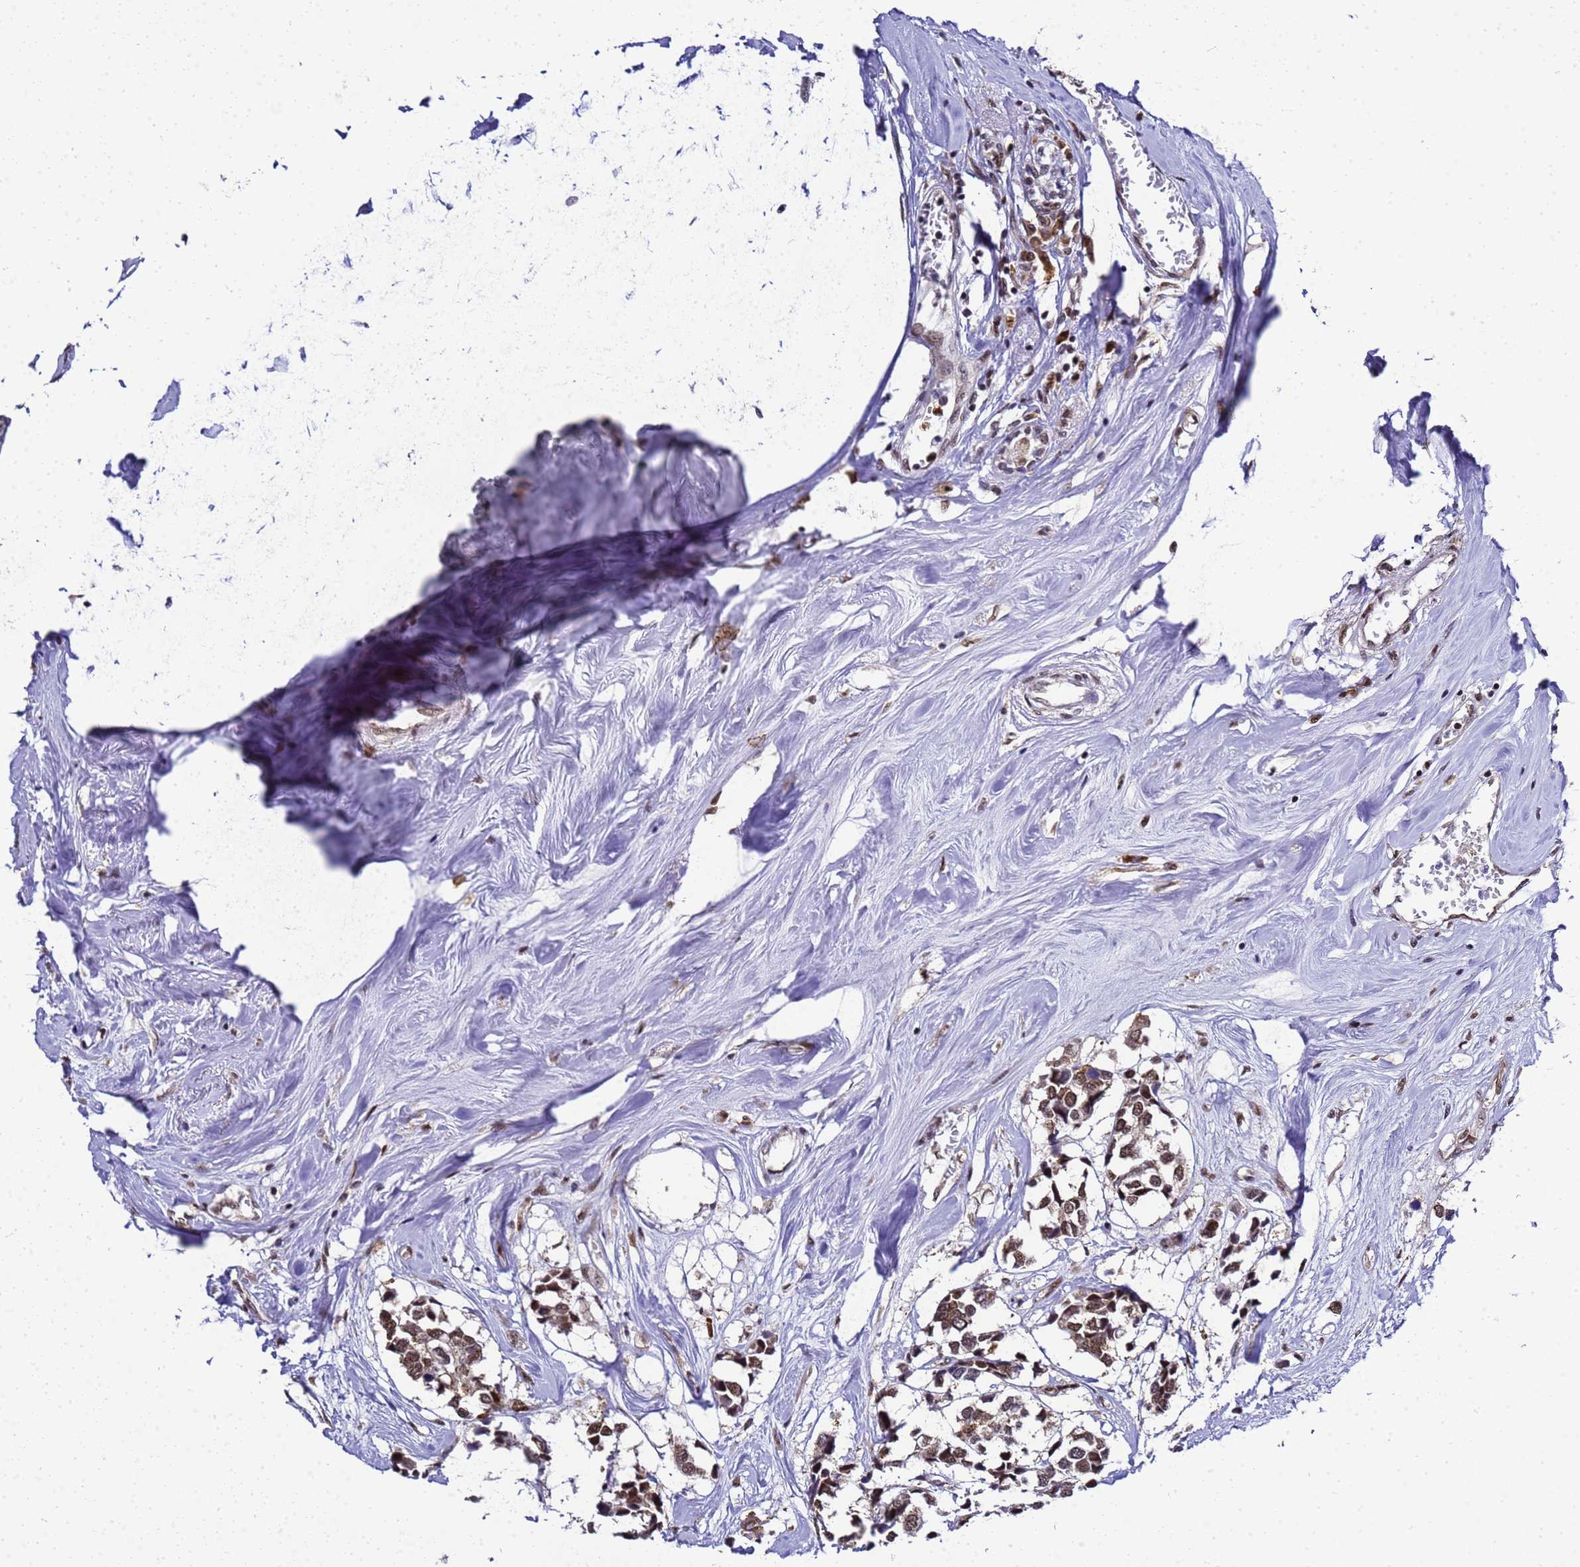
{"staining": {"intensity": "moderate", "quantity": ">75%", "location": "cytoplasmic/membranous,nuclear"}, "tissue": "breast cancer", "cell_type": "Tumor cells", "image_type": "cancer", "snomed": [{"axis": "morphology", "description": "Duct carcinoma"}, {"axis": "topography", "description": "Breast"}], "caption": "Immunohistochemistry (IHC) image of neoplastic tissue: human breast cancer stained using IHC displays medium levels of moderate protein expression localized specifically in the cytoplasmic/membranous and nuclear of tumor cells, appearing as a cytoplasmic/membranous and nuclear brown color.", "gene": "SMN1", "patient": {"sex": "female", "age": 83}}